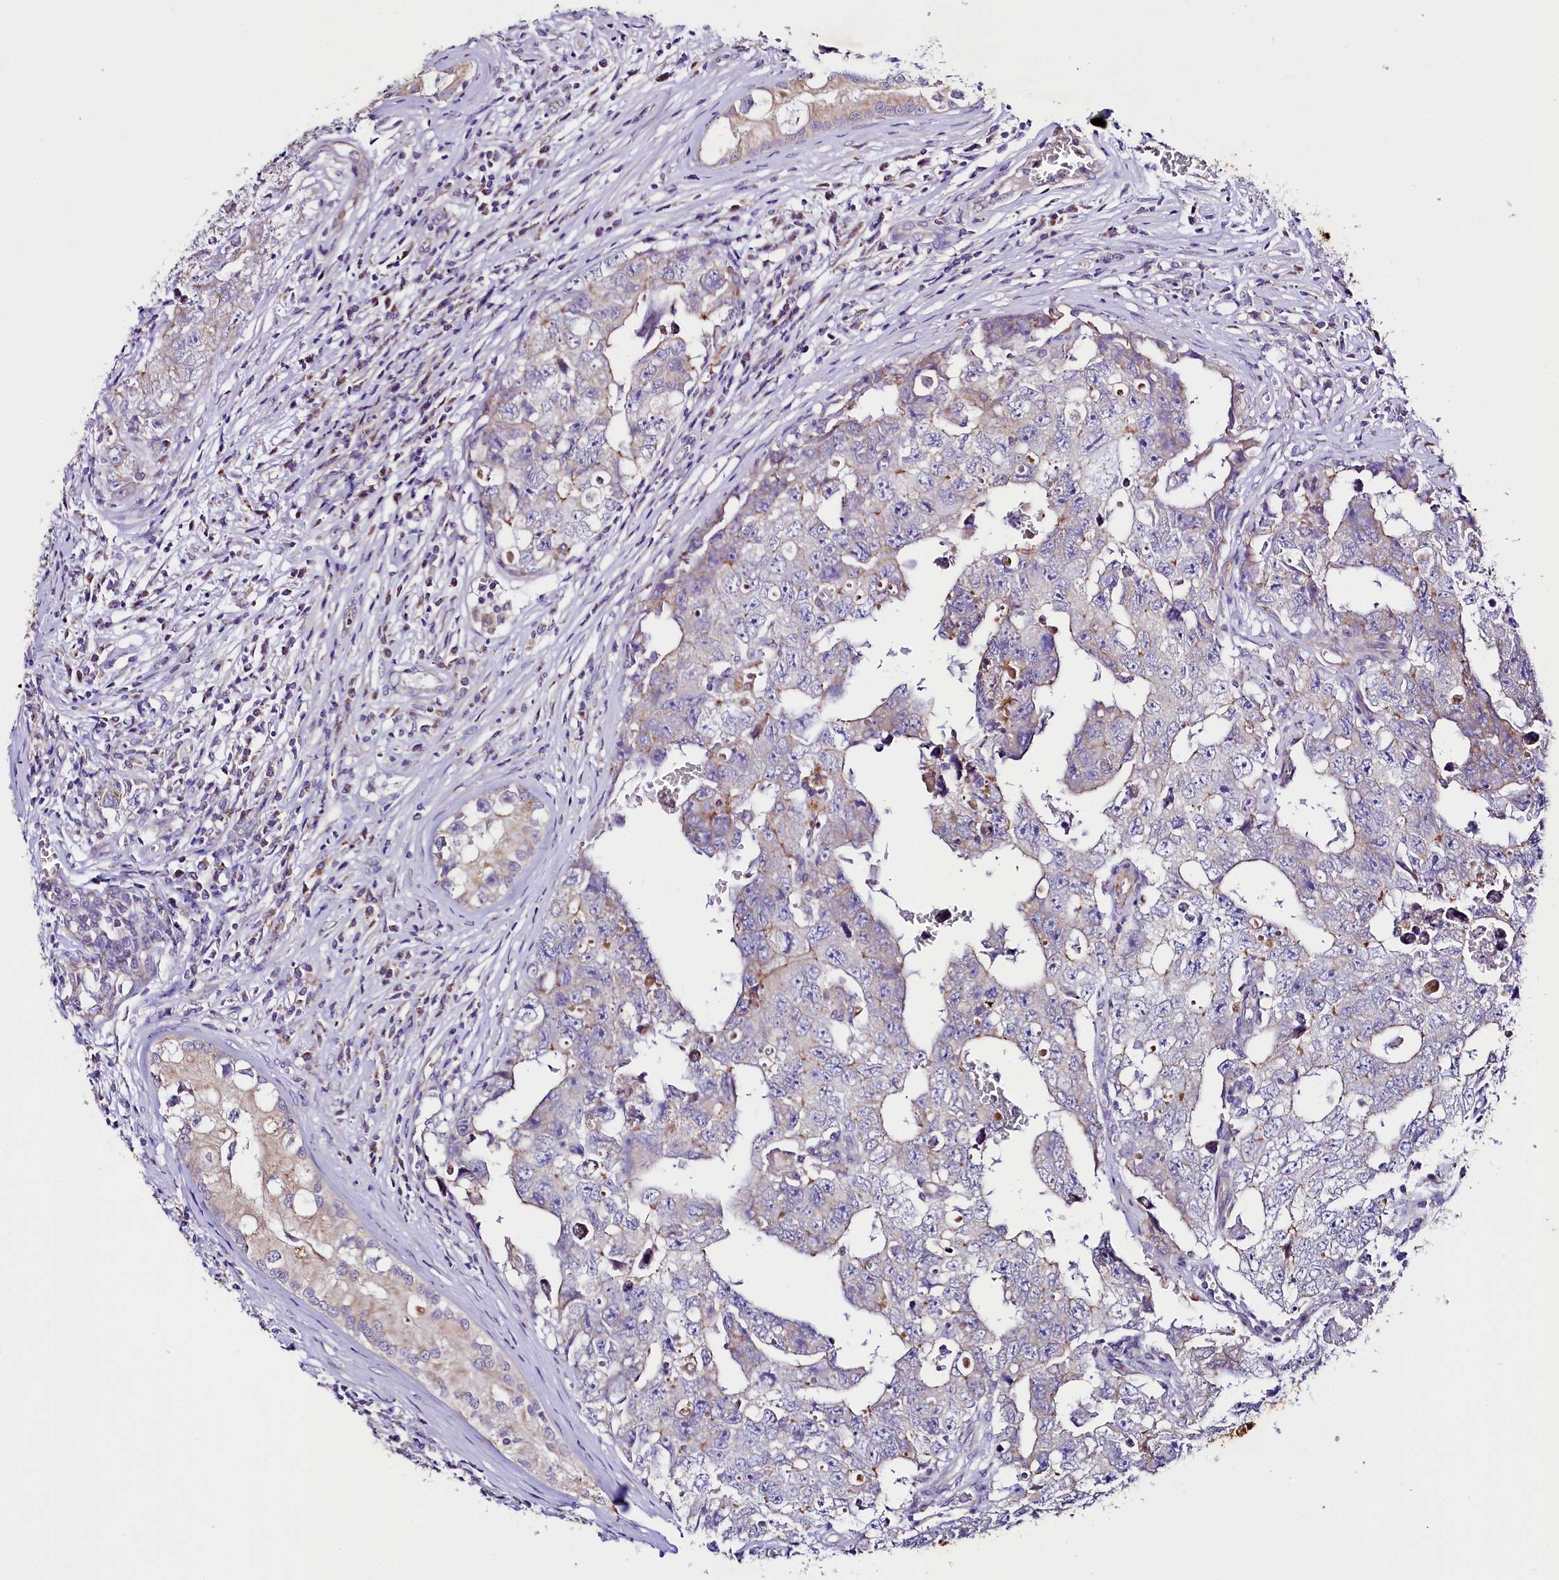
{"staining": {"intensity": "moderate", "quantity": "<25%", "location": "cytoplasmic/membranous"}, "tissue": "testis cancer", "cell_type": "Tumor cells", "image_type": "cancer", "snomed": [{"axis": "morphology", "description": "Carcinoma, Embryonal, NOS"}, {"axis": "topography", "description": "Testis"}], "caption": "Protein positivity by immunohistochemistry shows moderate cytoplasmic/membranous positivity in approximately <25% of tumor cells in testis cancer. (Stains: DAB (3,3'-diaminobenzidine) in brown, nuclei in blue, Microscopy: brightfield microscopy at high magnification).", "gene": "SACM1L", "patient": {"sex": "male", "age": 17}}